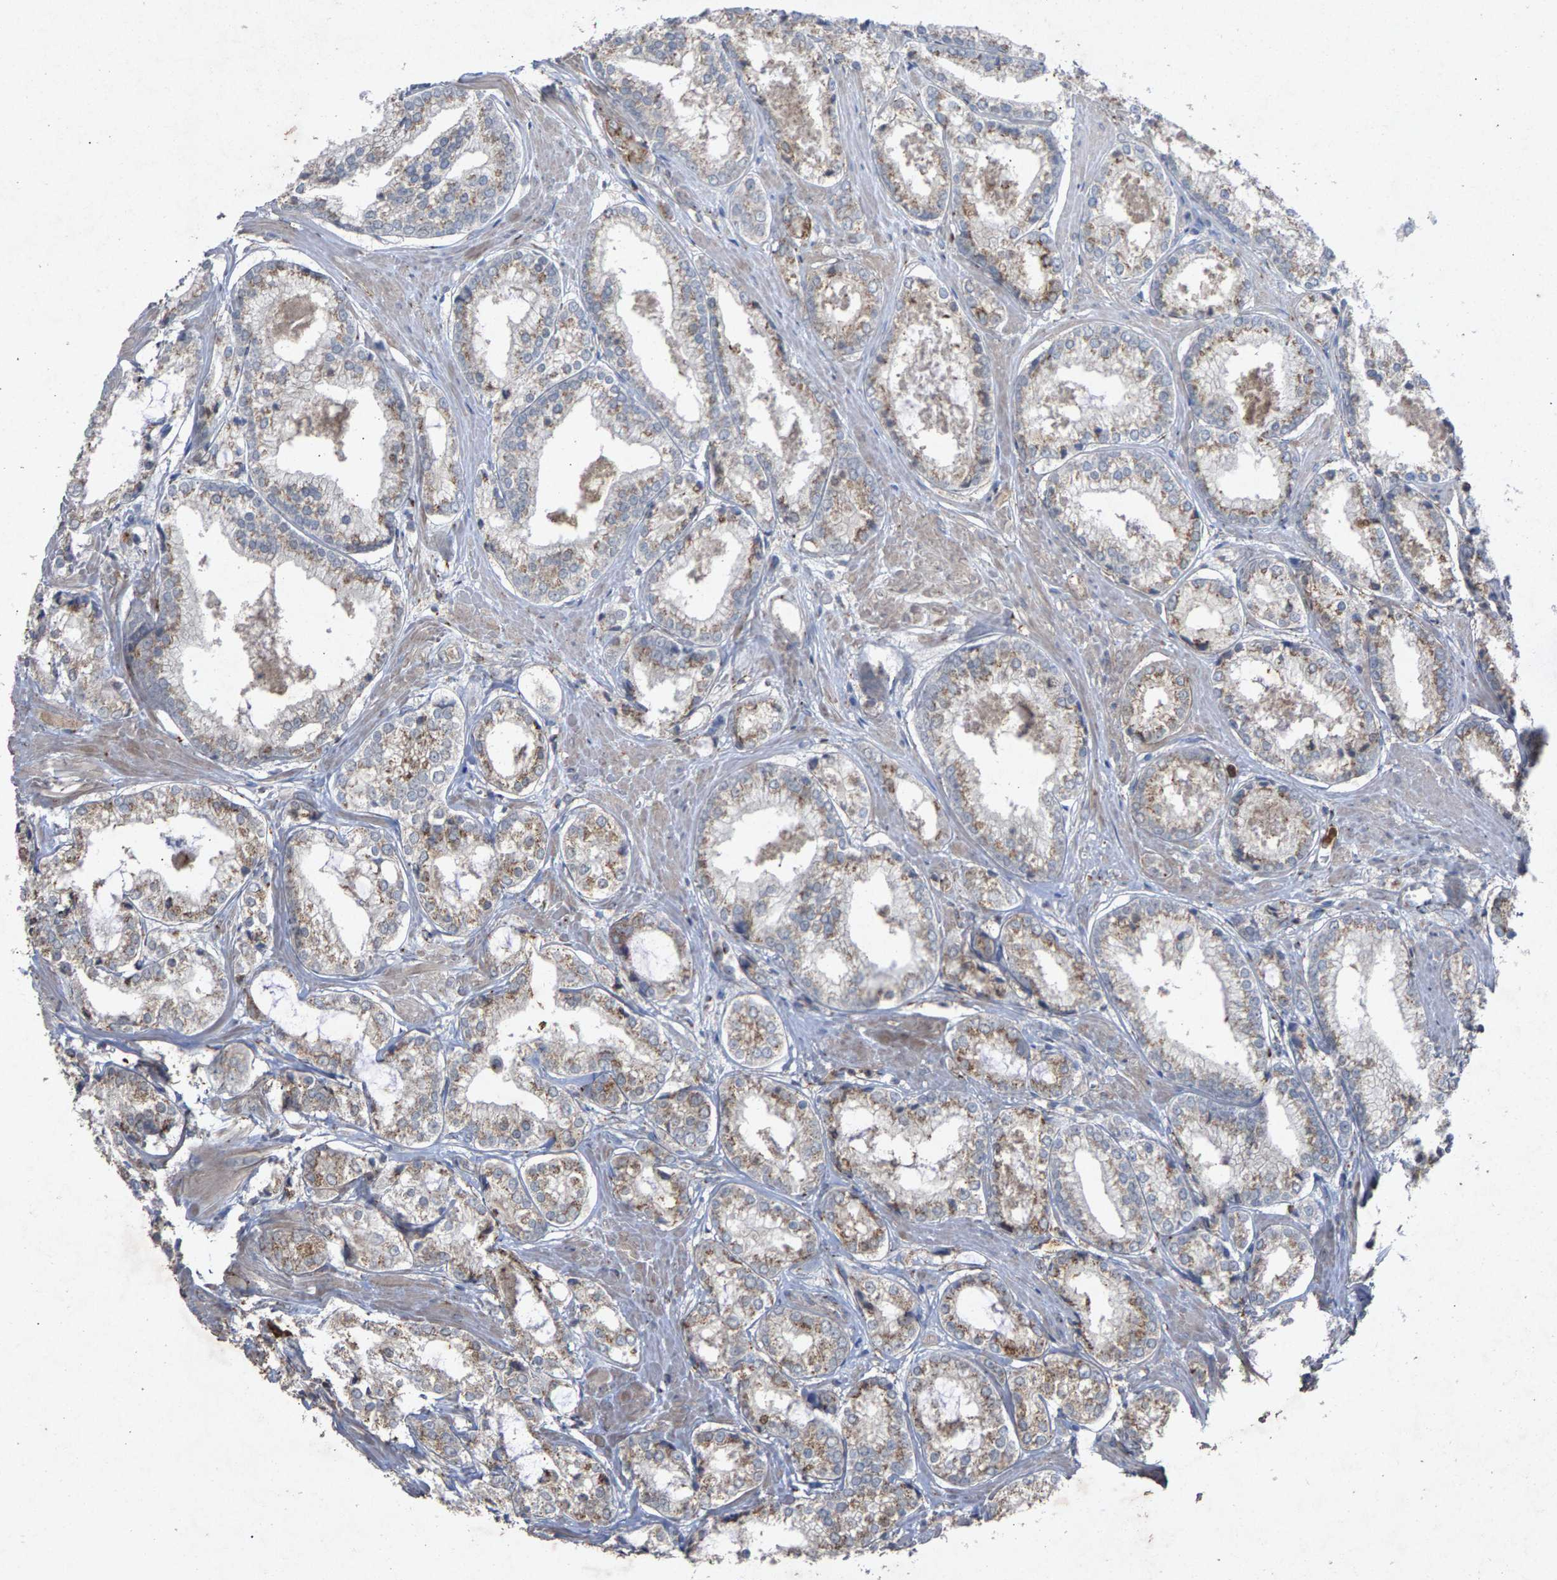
{"staining": {"intensity": "moderate", "quantity": "25%-75%", "location": "cytoplasmic/membranous"}, "tissue": "prostate cancer", "cell_type": "Tumor cells", "image_type": "cancer", "snomed": [{"axis": "morphology", "description": "Adenocarcinoma, Low grade"}, {"axis": "topography", "description": "Prostate"}], "caption": "Moderate cytoplasmic/membranous protein staining is seen in approximately 25%-75% of tumor cells in prostate cancer (adenocarcinoma (low-grade)). (brown staining indicates protein expression, while blue staining denotes nuclei).", "gene": "MAN2A1", "patient": {"sex": "male", "age": 64}}